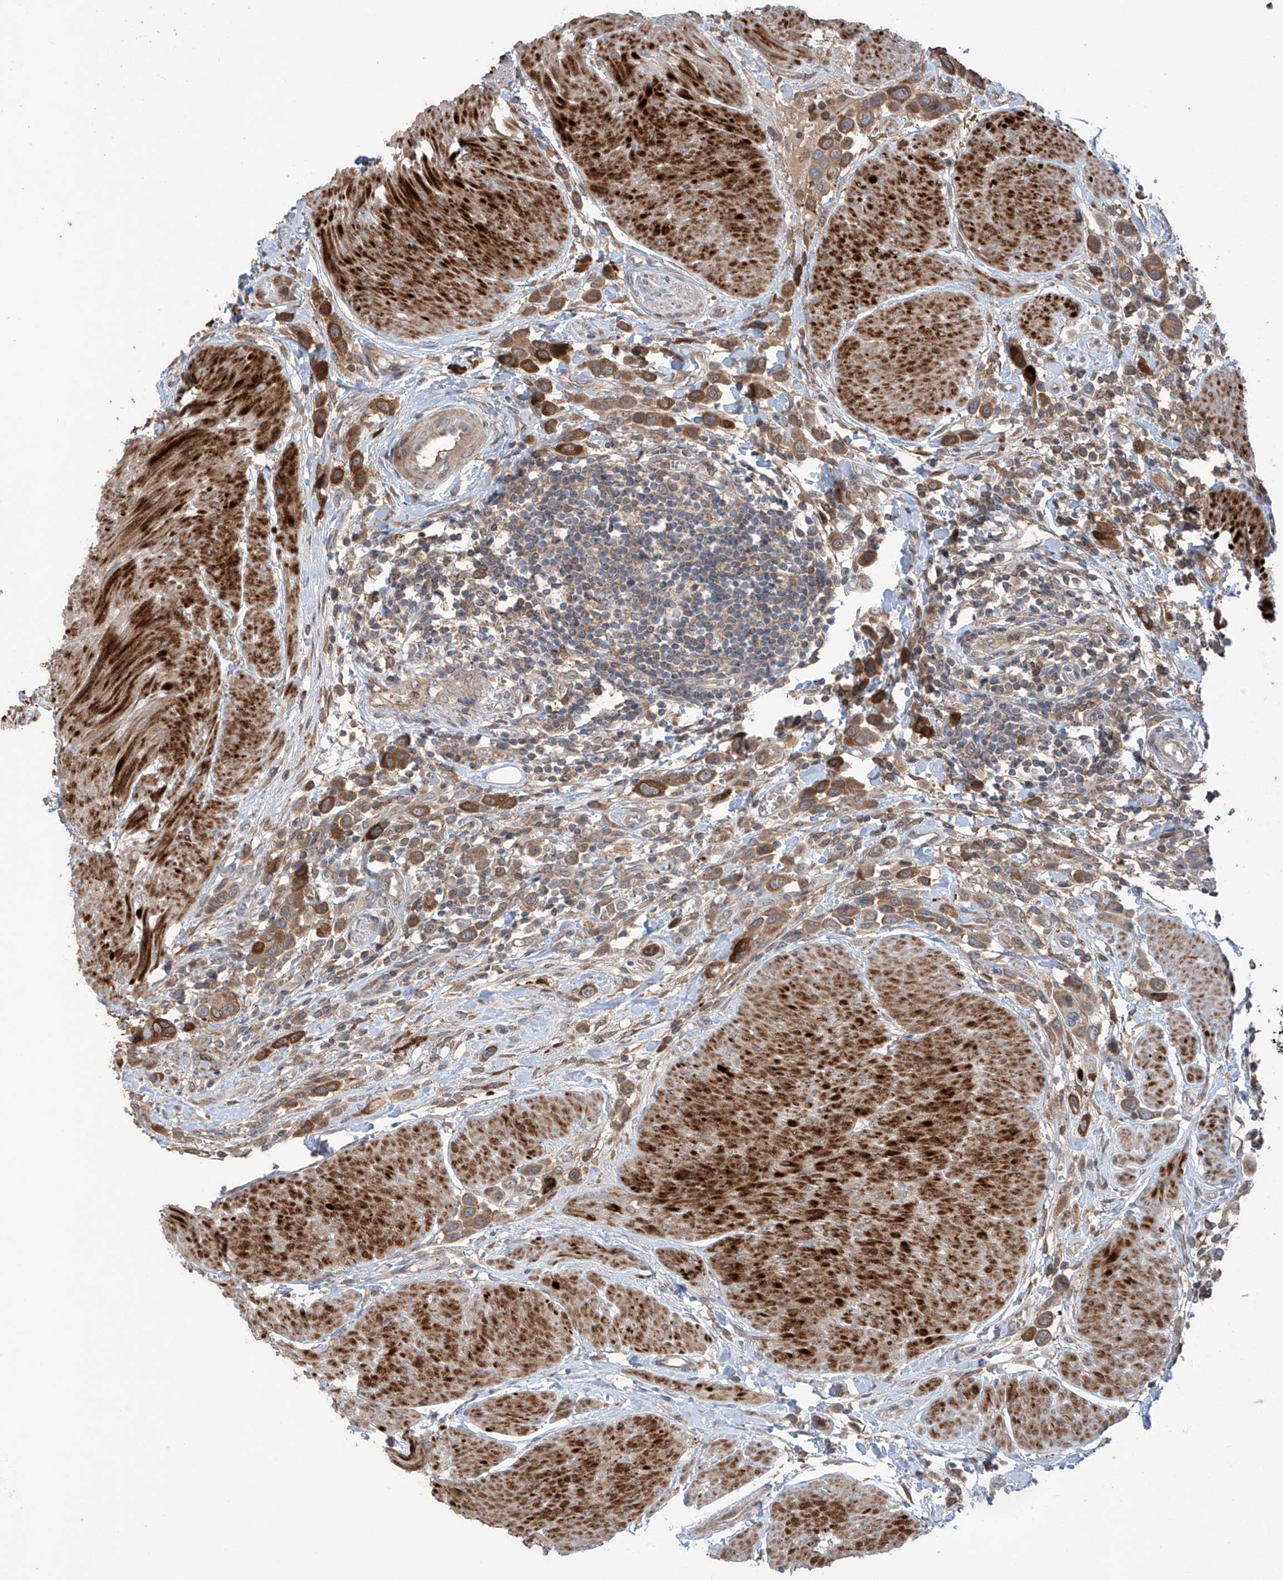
{"staining": {"intensity": "moderate", "quantity": ">75%", "location": "cytoplasmic/membranous"}, "tissue": "urothelial cancer", "cell_type": "Tumor cells", "image_type": "cancer", "snomed": [{"axis": "morphology", "description": "Urothelial carcinoma, High grade"}, {"axis": "topography", "description": "Urinary bladder"}], "caption": "High-grade urothelial carcinoma stained with a brown dye reveals moderate cytoplasmic/membranous positive positivity in about >75% of tumor cells.", "gene": "SAMD3", "patient": {"sex": "male", "age": 50}}